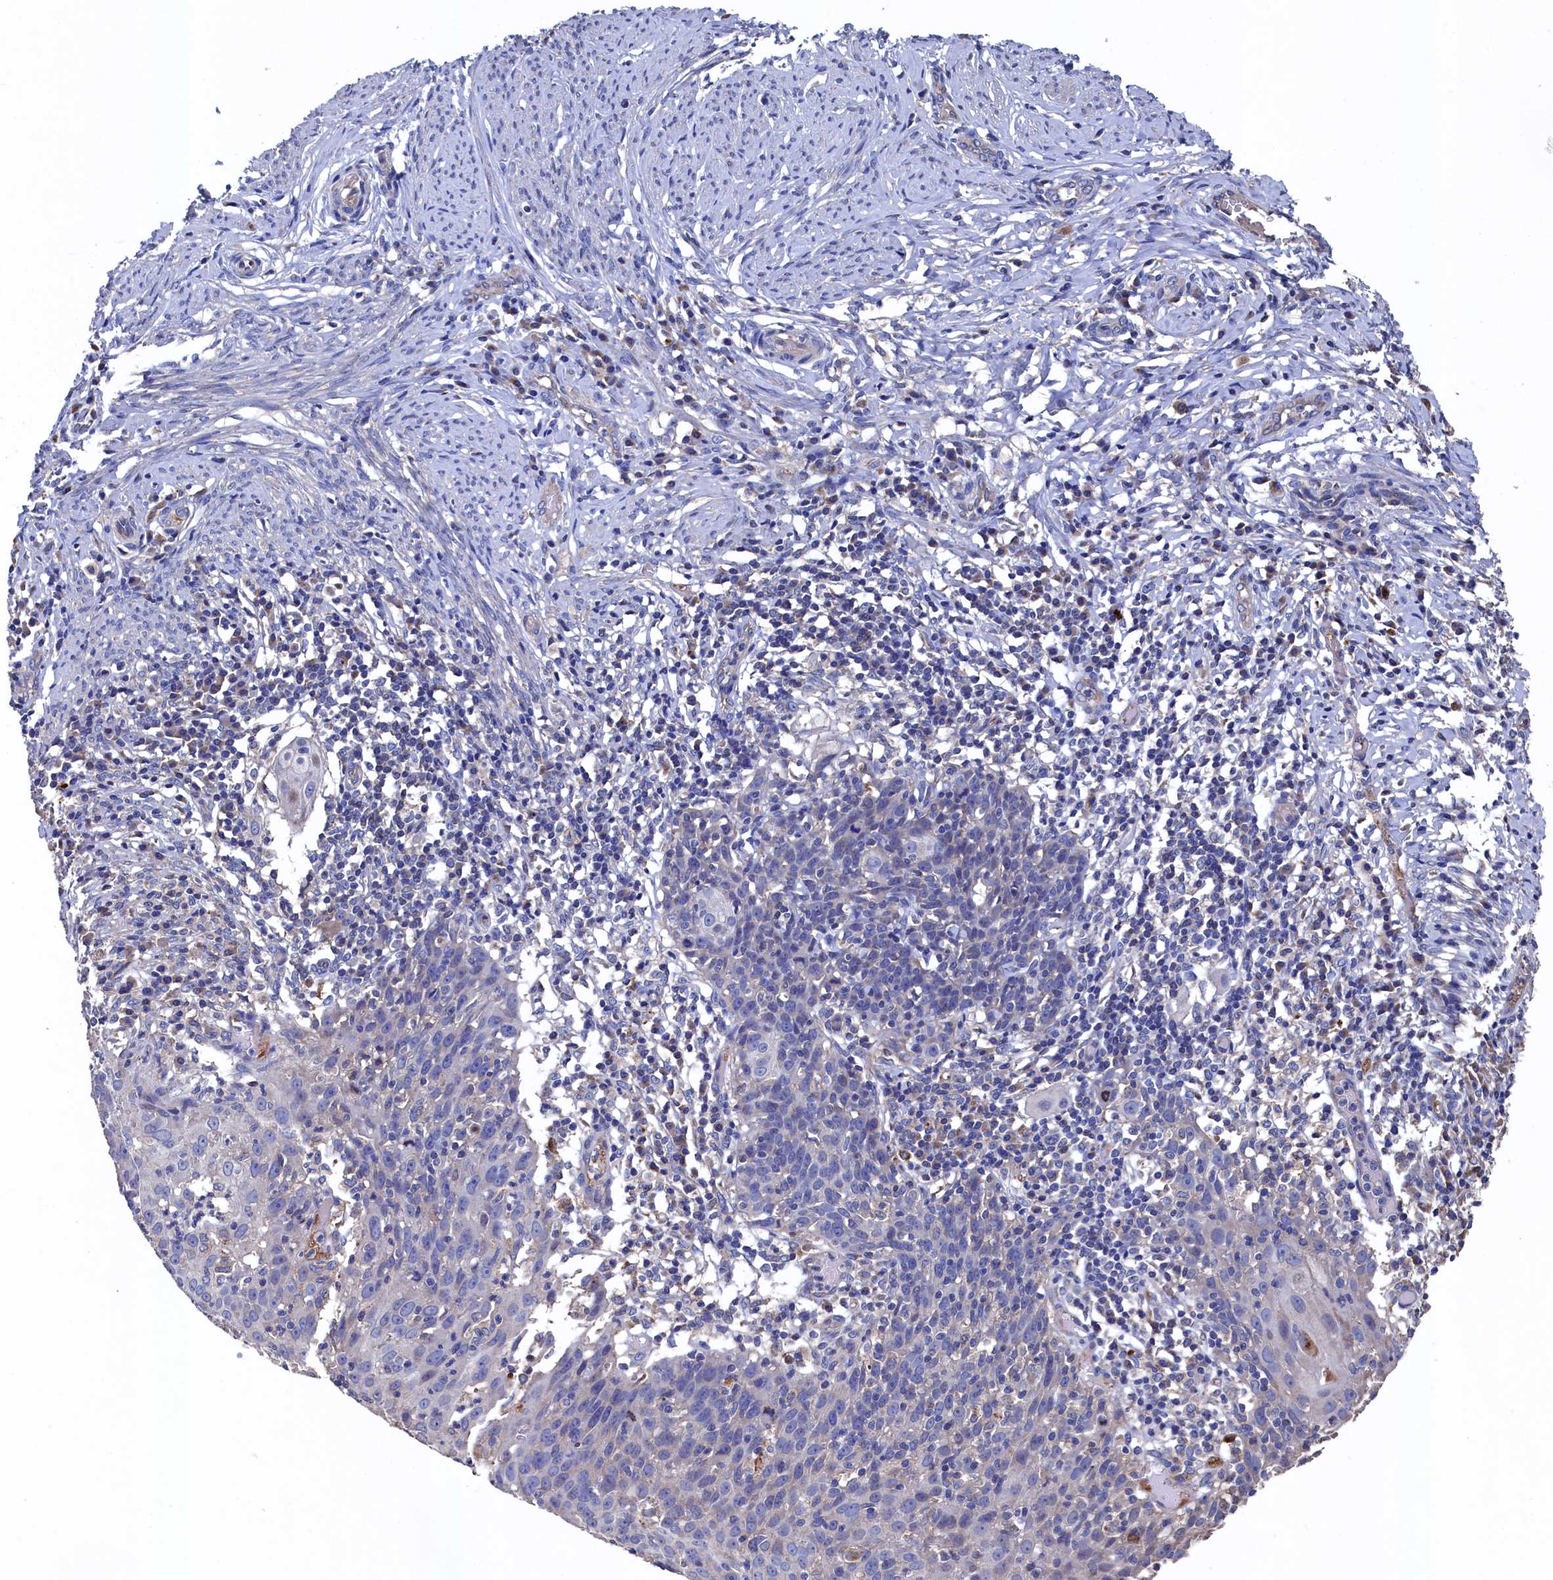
{"staining": {"intensity": "negative", "quantity": "none", "location": "none"}, "tissue": "cervical cancer", "cell_type": "Tumor cells", "image_type": "cancer", "snomed": [{"axis": "morphology", "description": "Squamous cell carcinoma, NOS"}, {"axis": "topography", "description": "Cervix"}], "caption": "Squamous cell carcinoma (cervical) was stained to show a protein in brown. There is no significant expression in tumor cells.", "gene": "TK2", "patient": {"sex": "female", "age": 50}}